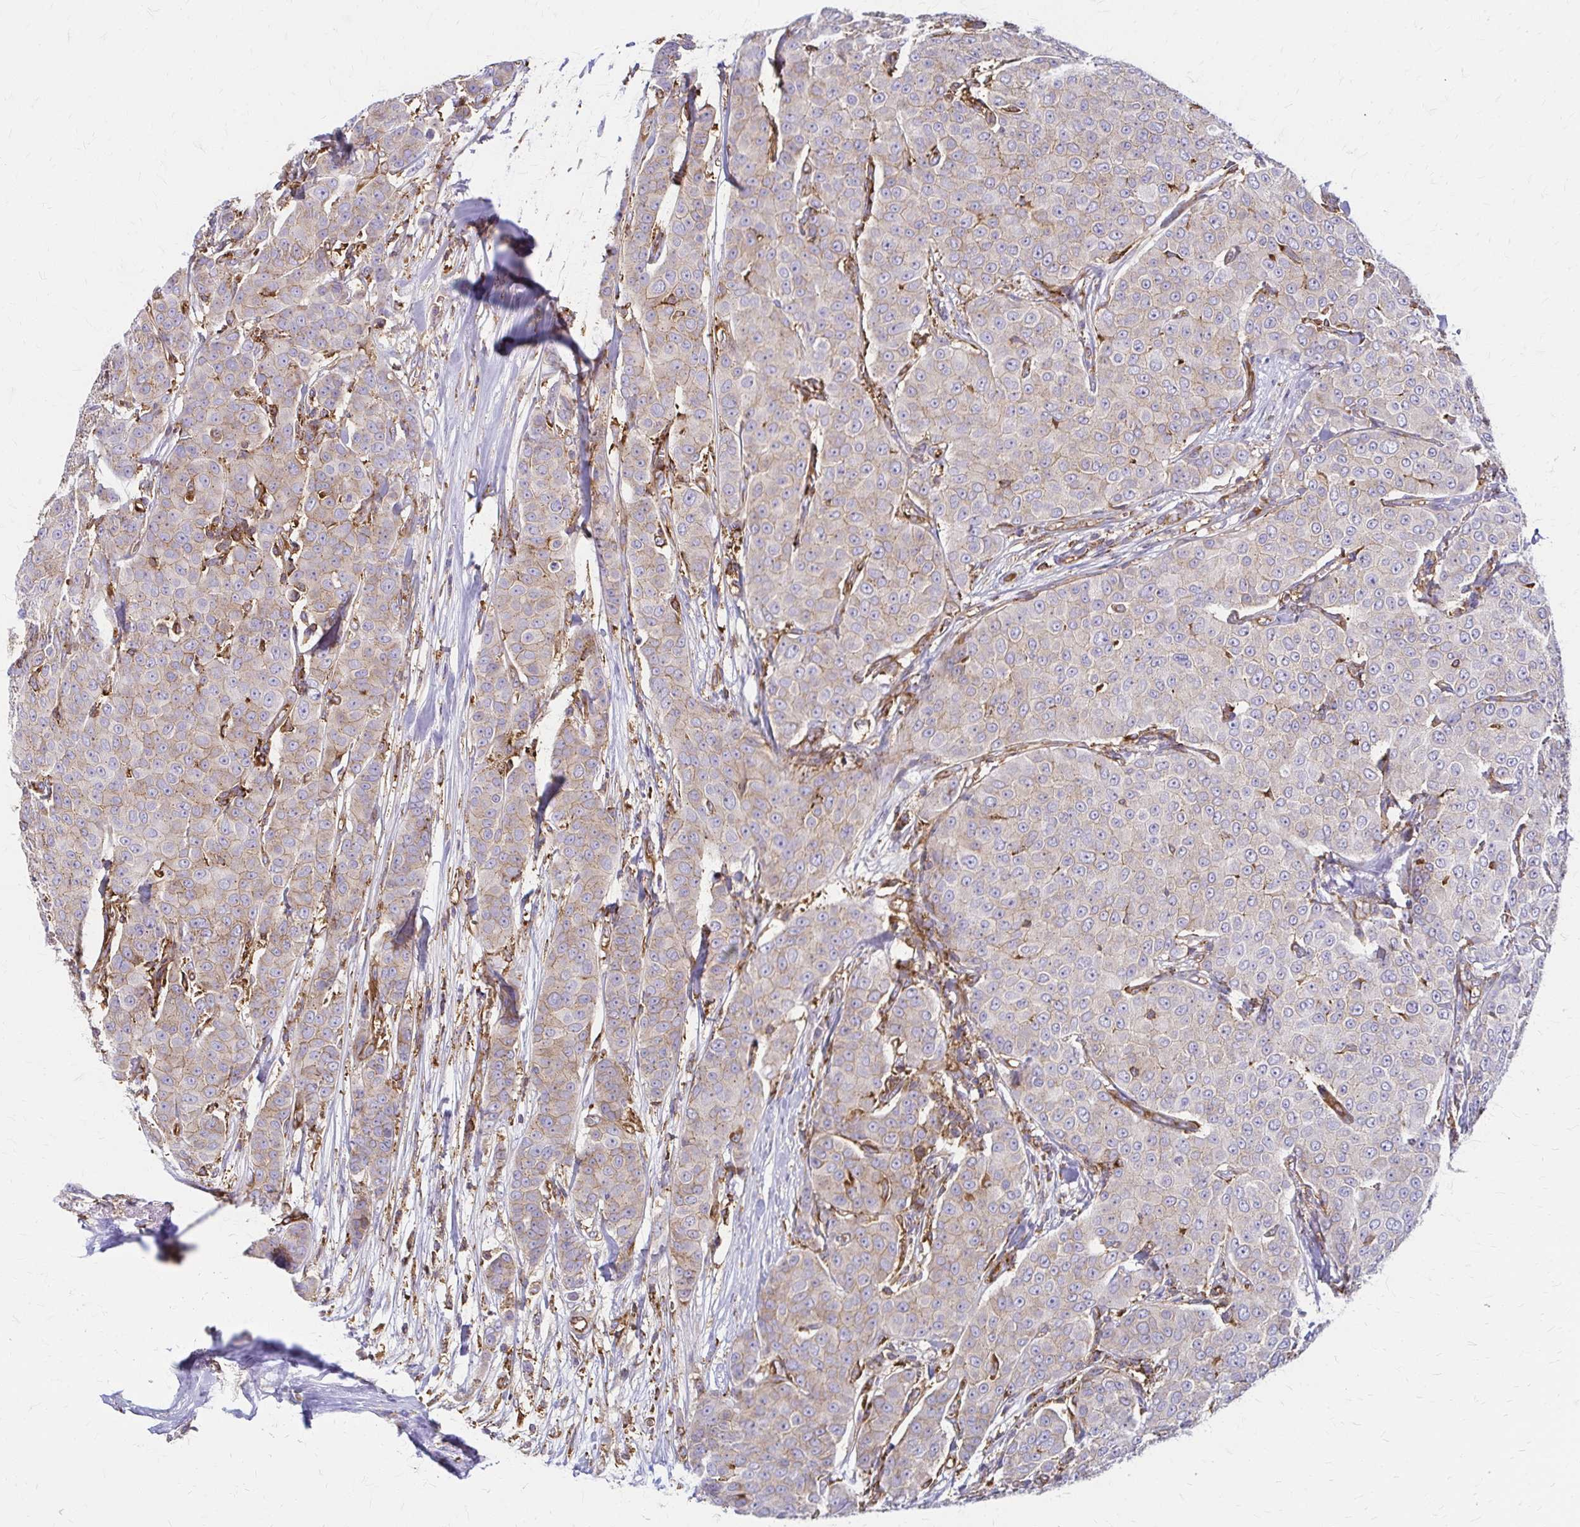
{"staining": {"intensity": "weak", "quantity": "25%-75%", "location": "cytoplasmic/membranous"}, "tissue": "breast cancer", "cell_type": "Tumor cells", "image_type": "cancer", "snomed": [{"axis": "morphology", "description": "Duct carcinoma"}, {"axis": "topography", "description": "Breast"}], "caption": "Brown immunohistochemical staining in breast cancer shows weak cytoplasmic/membranous expression in about 25%-75% of tumor cells. Immunohistochemistry (ihc) stains the protein in brown and the nuclei are stained blue.", "gene": "WASF2", "patient": {"sex": "female", "age": 91}}